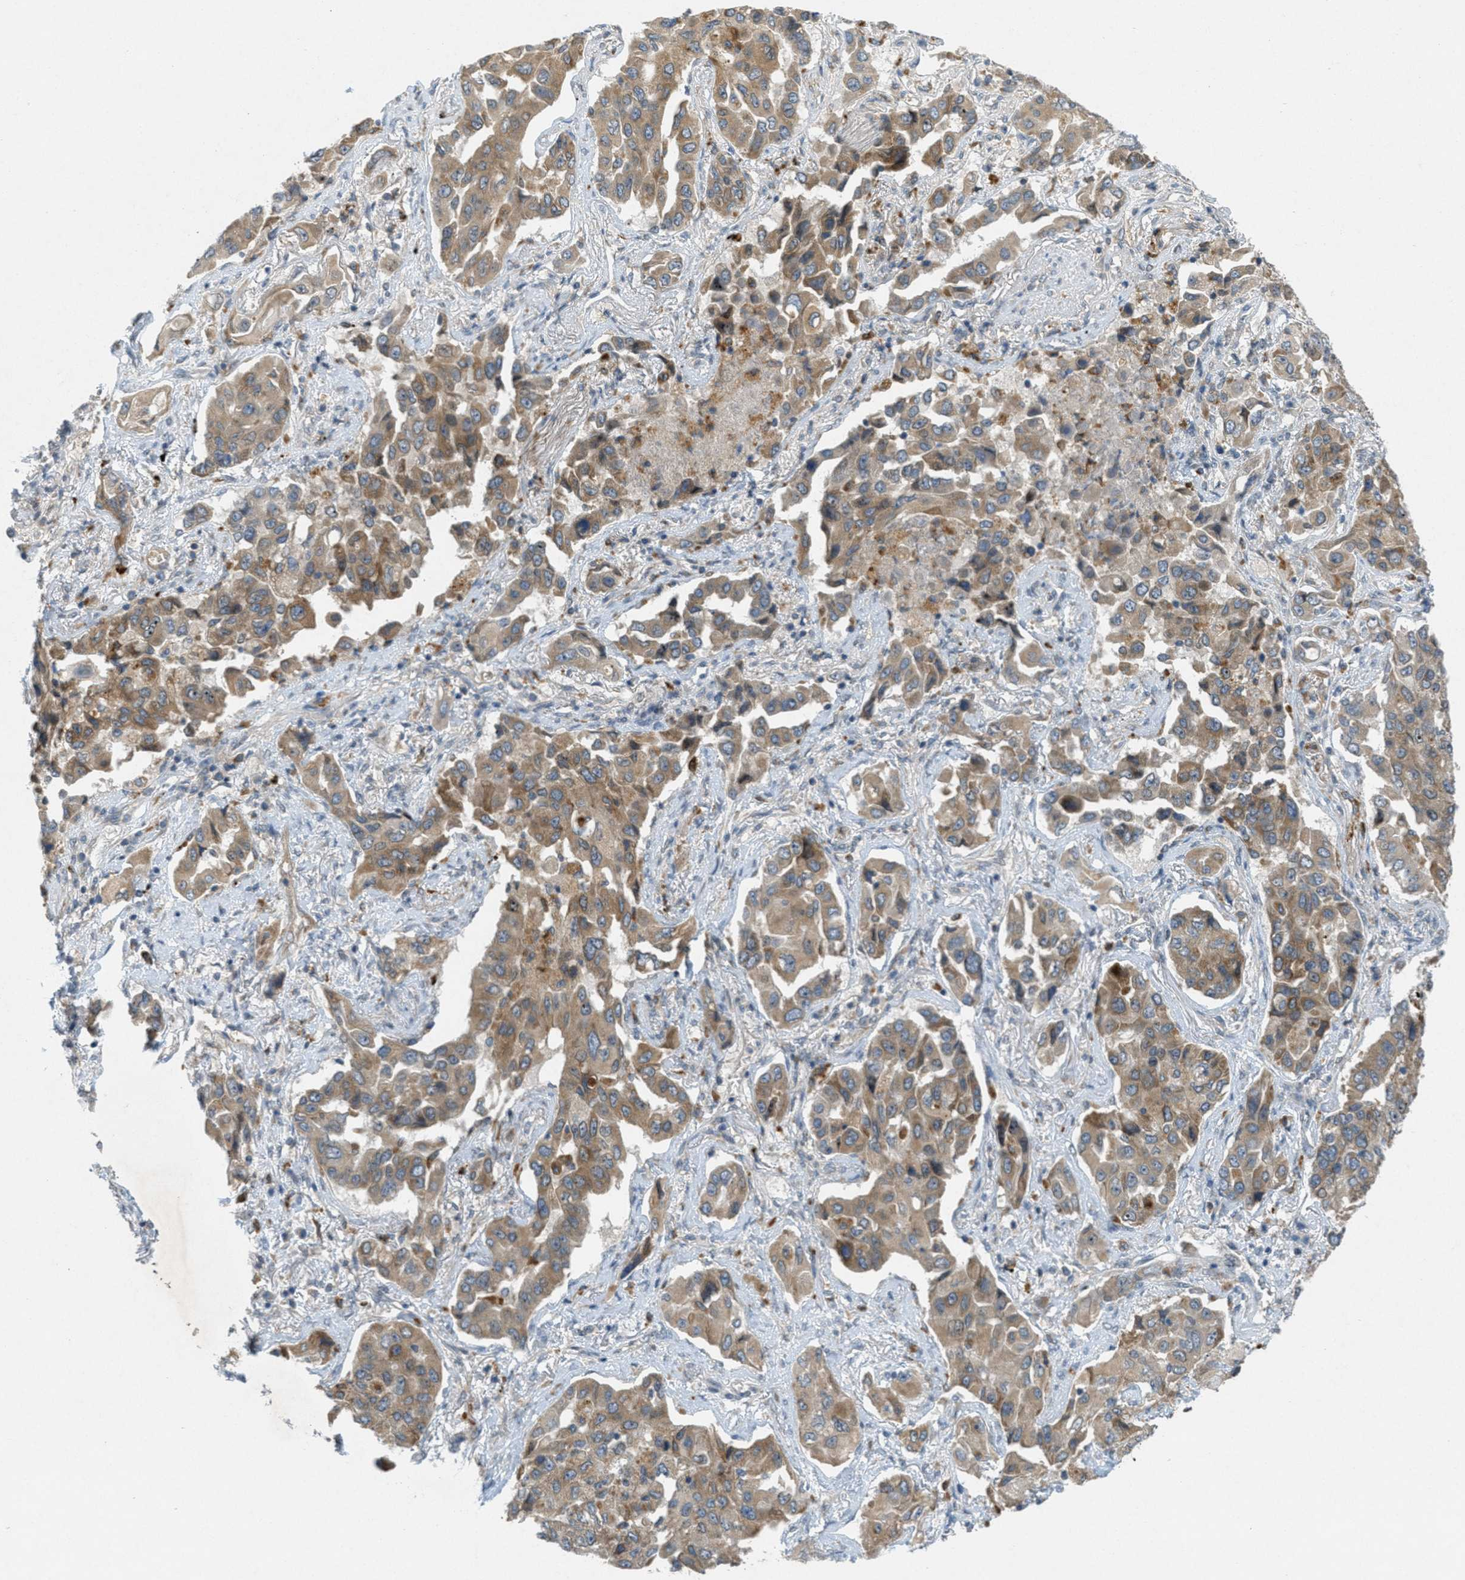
{"staining": {"intensity": "moderate", "quantity": ">75%", "location": "cytoplasmic/membranous"}, "tissue": "lung cancer", "cell_type": "Tumor cells", "image_type": "cancer", "snomed": [{"axis": "morphology", "description": "Adenocarcinoma, NOS"}, {"axis": "topography", "description": "Lung"}], "caption": "IHC of human lung adenocarcinoma shows medium levels of moderate cytoplasmic/membranous positivity in about >75% of tumor cells.", "gene": "SIGMAR1", "patient": {"sex": "female", "age": 65}}